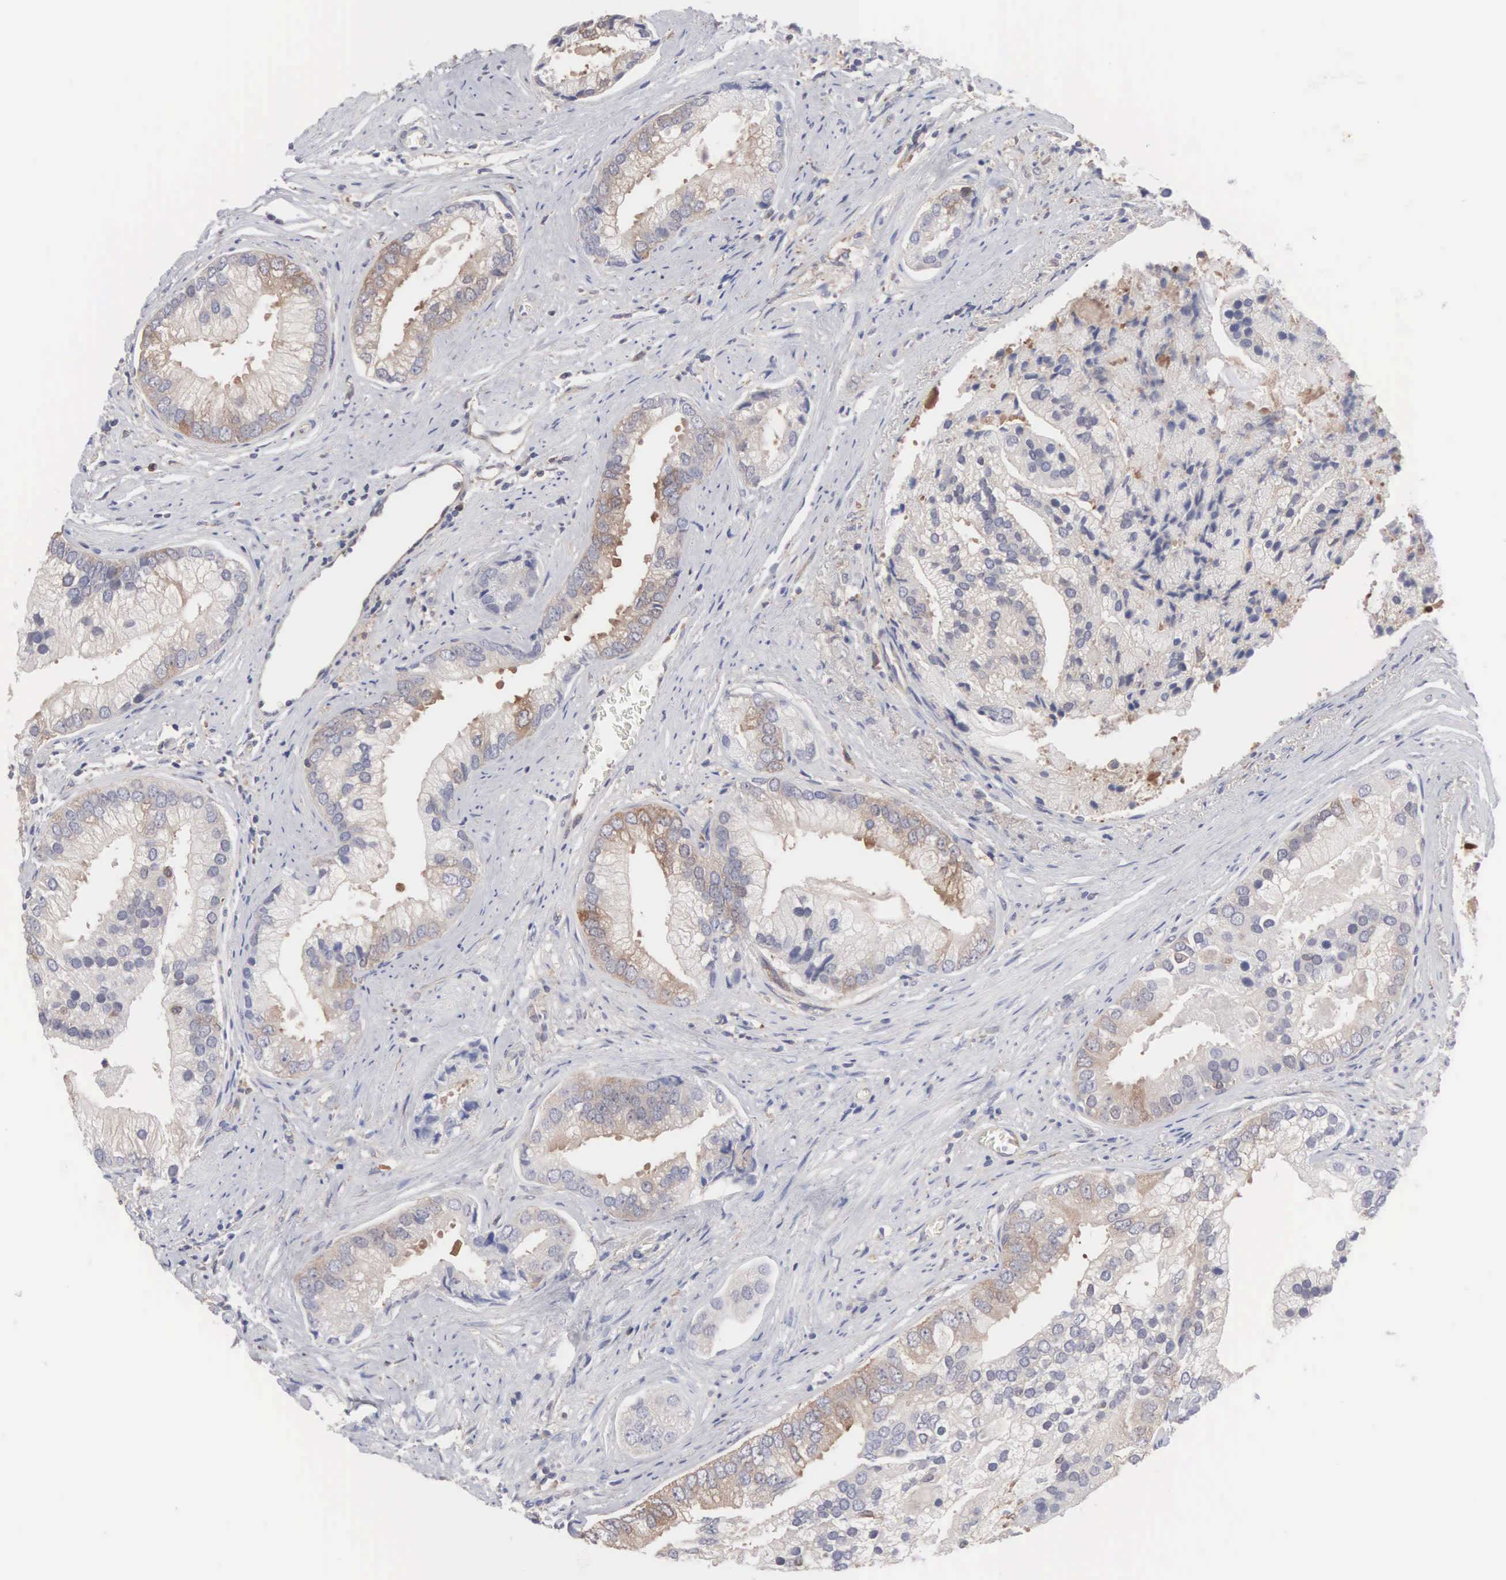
{"staining": {"intensity": "moderate", "quantity": "25%-75%", "location": "cytoplasmic/membranous"}, "tissue": "prostate cancer", "cell_type": "Tumor cells", "image_type": "cancer", "snomed": [{"axis": "morphology", "description": "Adenocarcinoma, Low grade"}, {"axis": "topography", "description": "Prostate"}], "caption": "Immunohistochemistry (IHC) staining of prostate cancer, which demonstrates medium levels of moderate cytoplasmic/membranous expression in about 25%-75% of tumor cells indicating moderate cytoplasmic/membranous protein staining. The staining was performed using DAB (brown) for protein detection and nuclei were counterstained in hematoxylin (blue).", "gene": "MTHFD1", "patient": {"sex": "male", "age": 71}}